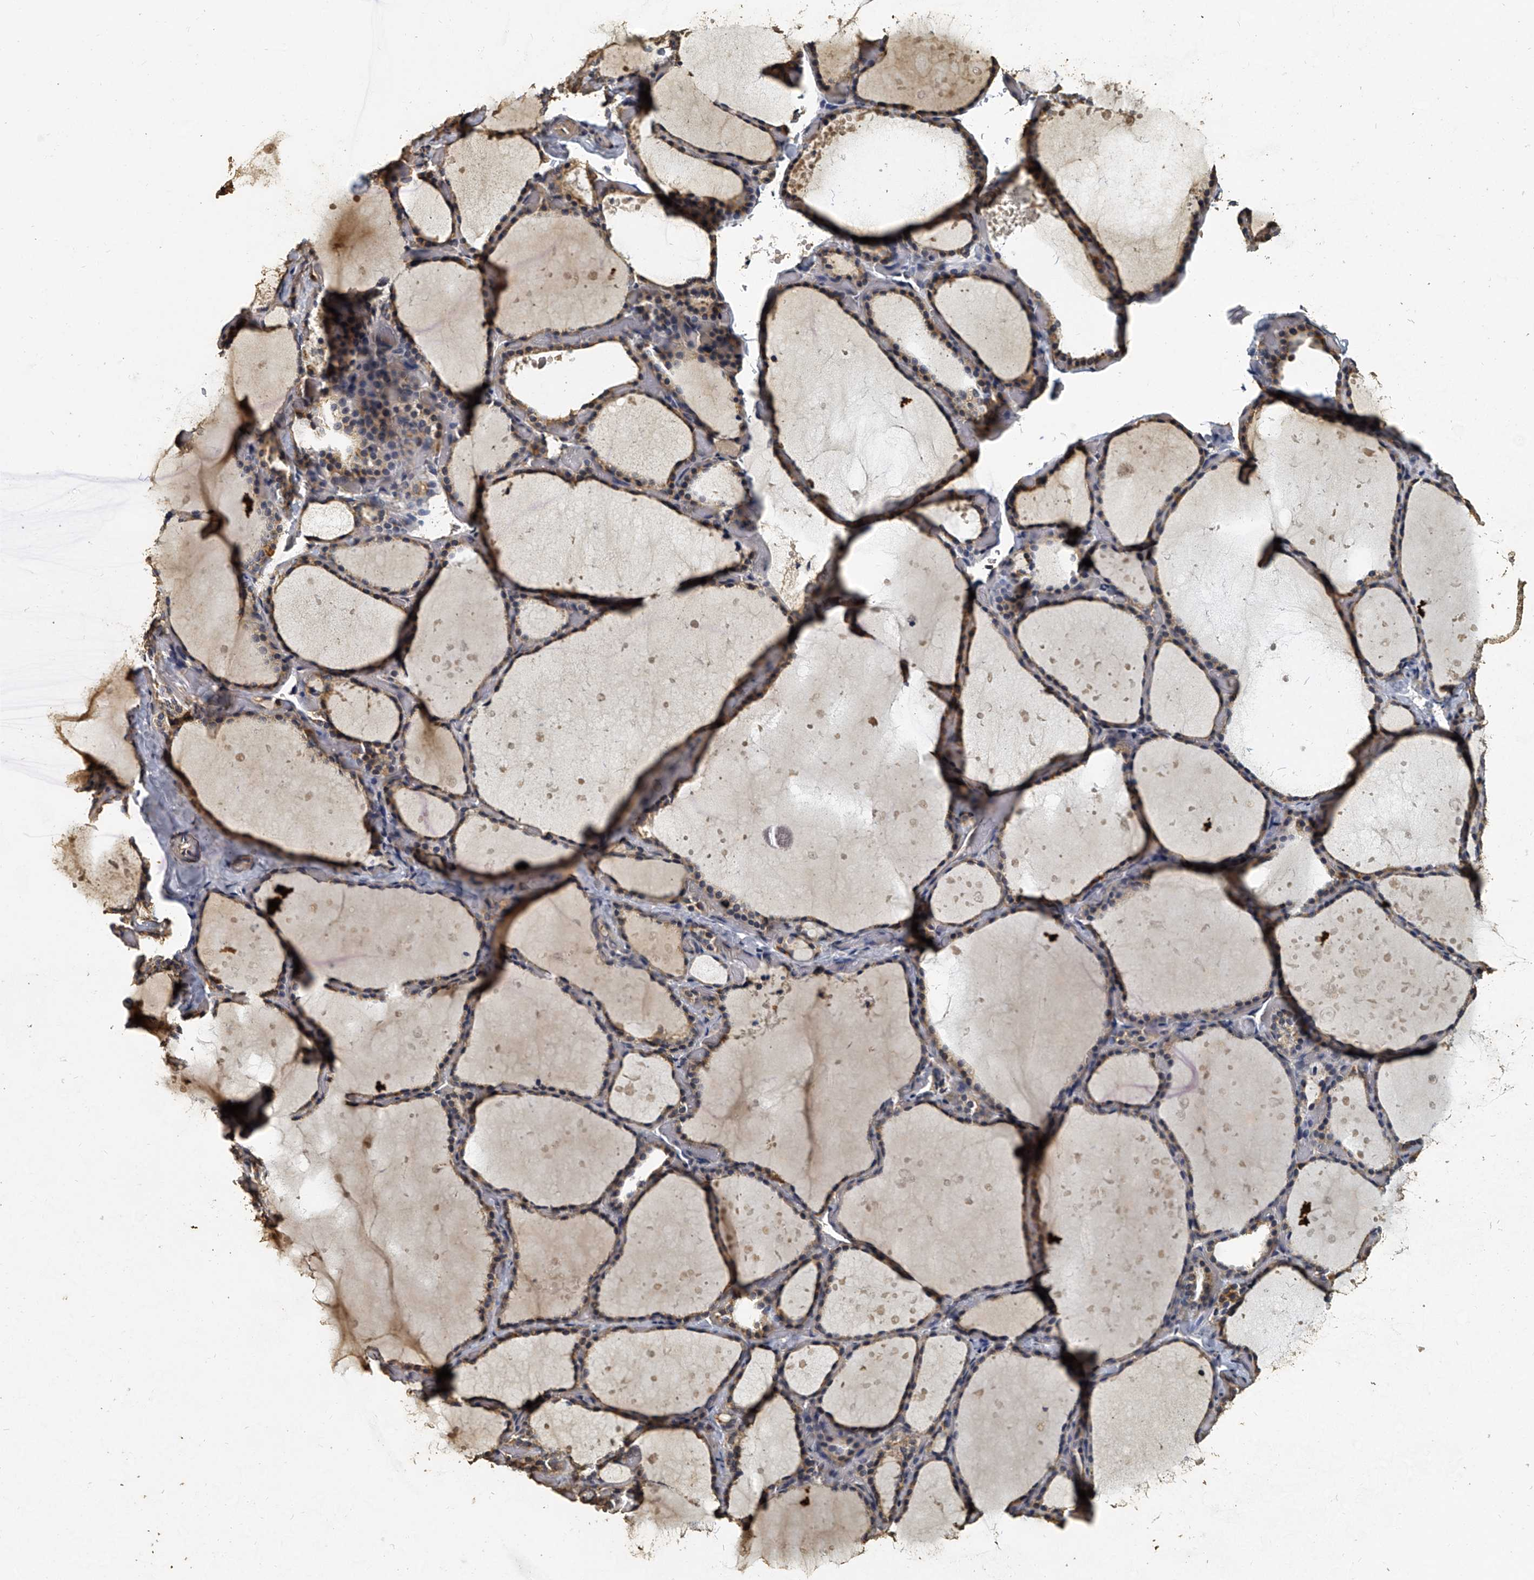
{"staining": {"intensity": "moderate", "quantity": ">75%", "location": "cytoplasmic/membranous"}, "tissue": "thyroid gland", "cell_type": "Glandular cells", "image_type": "normal", "snomed": [{"axis": "morphology", "description": "Normal tissue, NOS"}, {"axis": "topography", "description": "Thyroid gland"}], "caption": "IHC histopathology image of normal thyroid gland: human thyroid gland stained using immunohistochemistry (IHC) demonstrates medium levels of moderate protein expression localized specifically in the cytoplasmic/membranous of glandular cells, appearing as a cytoplasmic/membranous brown color.", "gene": "MRPL28", "patient": {"sex": "female", "age": 44}}